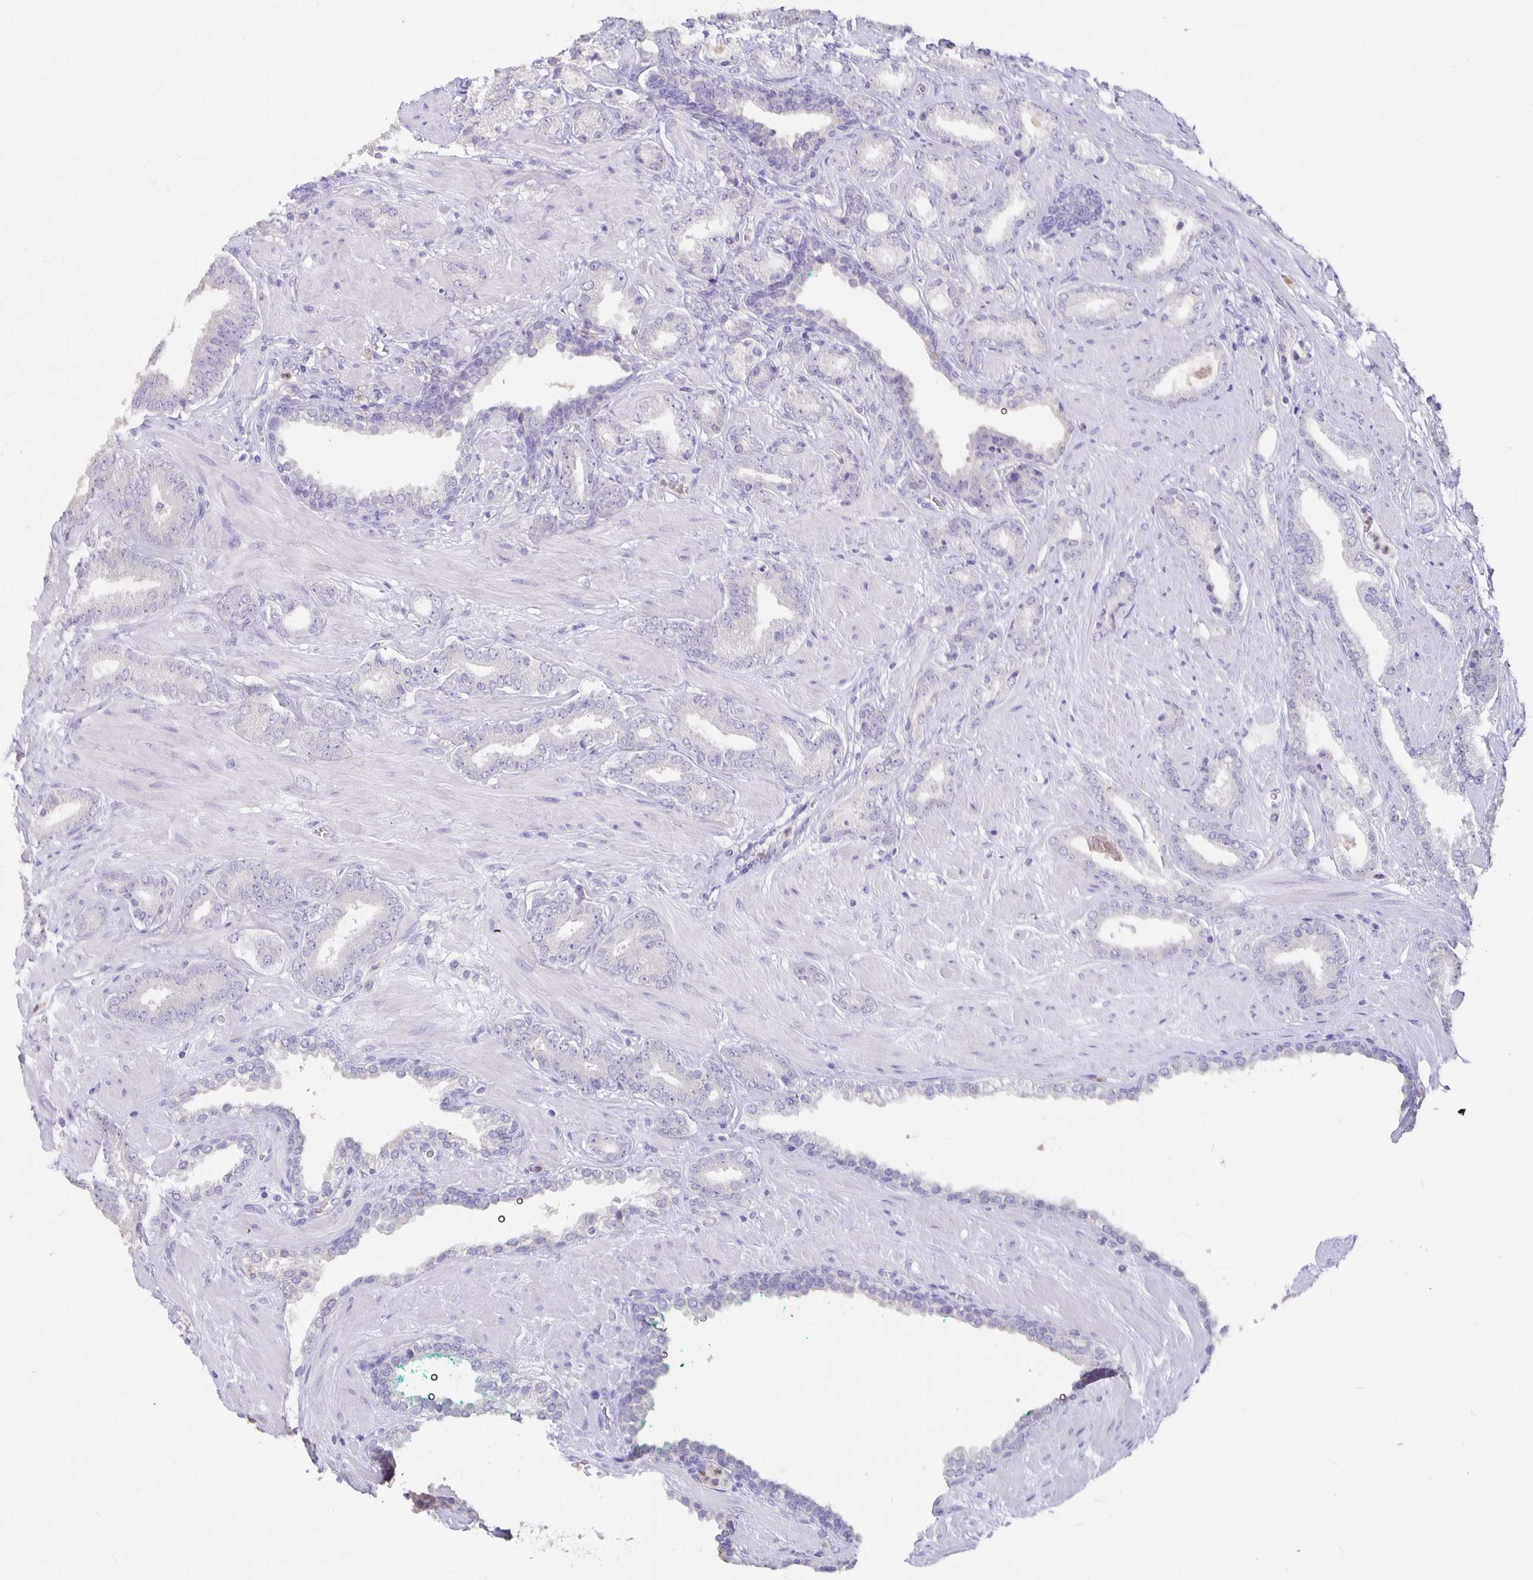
{"staining": {"intensity": "negative", "quantity": "none", "location": "none"}, "tissue": "prostate cancer", "cell_type": "Tumor cells", "image_type": "cancer", "snomed": [{"axis": "morphology", "description": "Adenocarcinoma, High grade"}, {"axis": "topography", "description": "Prostate"}], "caption": "Tumor cells show no significant staining in high-grade adenocarcinoma (prostate).", "gene": "GPX4", "patient": {"sex": "male", "age": 56}}